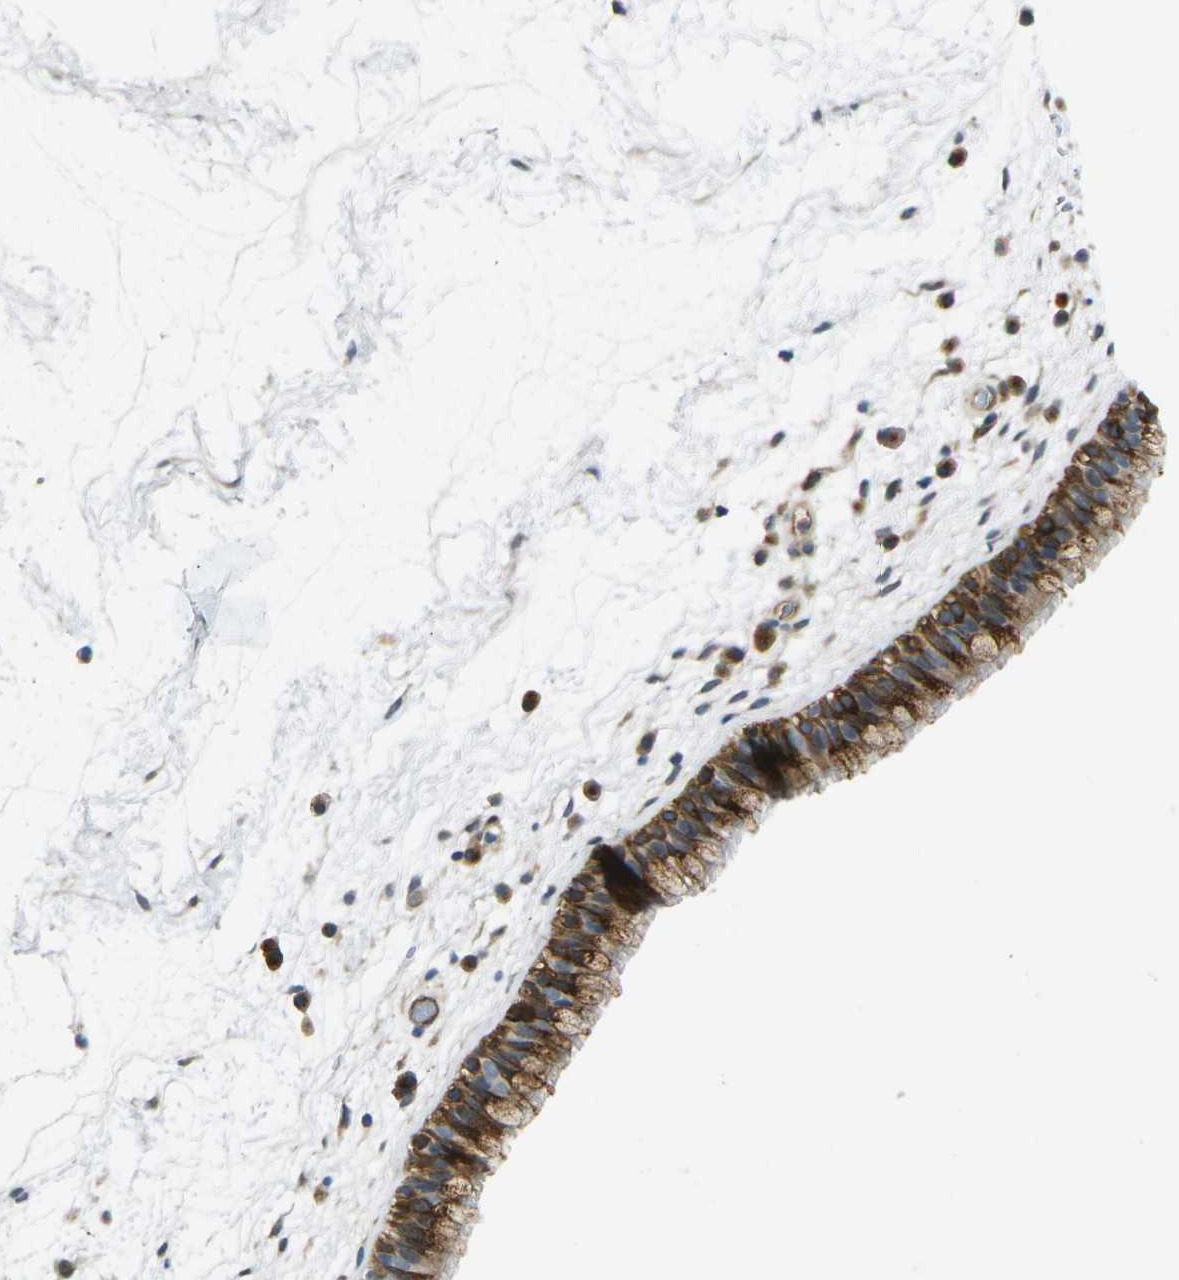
{"staining": {"intensity": "strong", "quantity": ">75%", "location": "cytoplasmic/membranous"}, "tissue": "nasopharynx", "cell_type": "Respiratory epithelial cells", "image_type": "normal", "snomed": [{"axis": "morphology", "description": "Normal tissue, NOS"}, {"axis": "morphology", "description": "Inflammation, NOS"}, {"axis": "topography", "description": "Nasopharynx"}], "caption": "Unremarkable nasopharynx exhibits strong cytoplasmic/membranous expression in approximately >75% of respiratory epithelial cells.", "gene": "ECE1", "patient": {"sex": "male", "age": 48}}